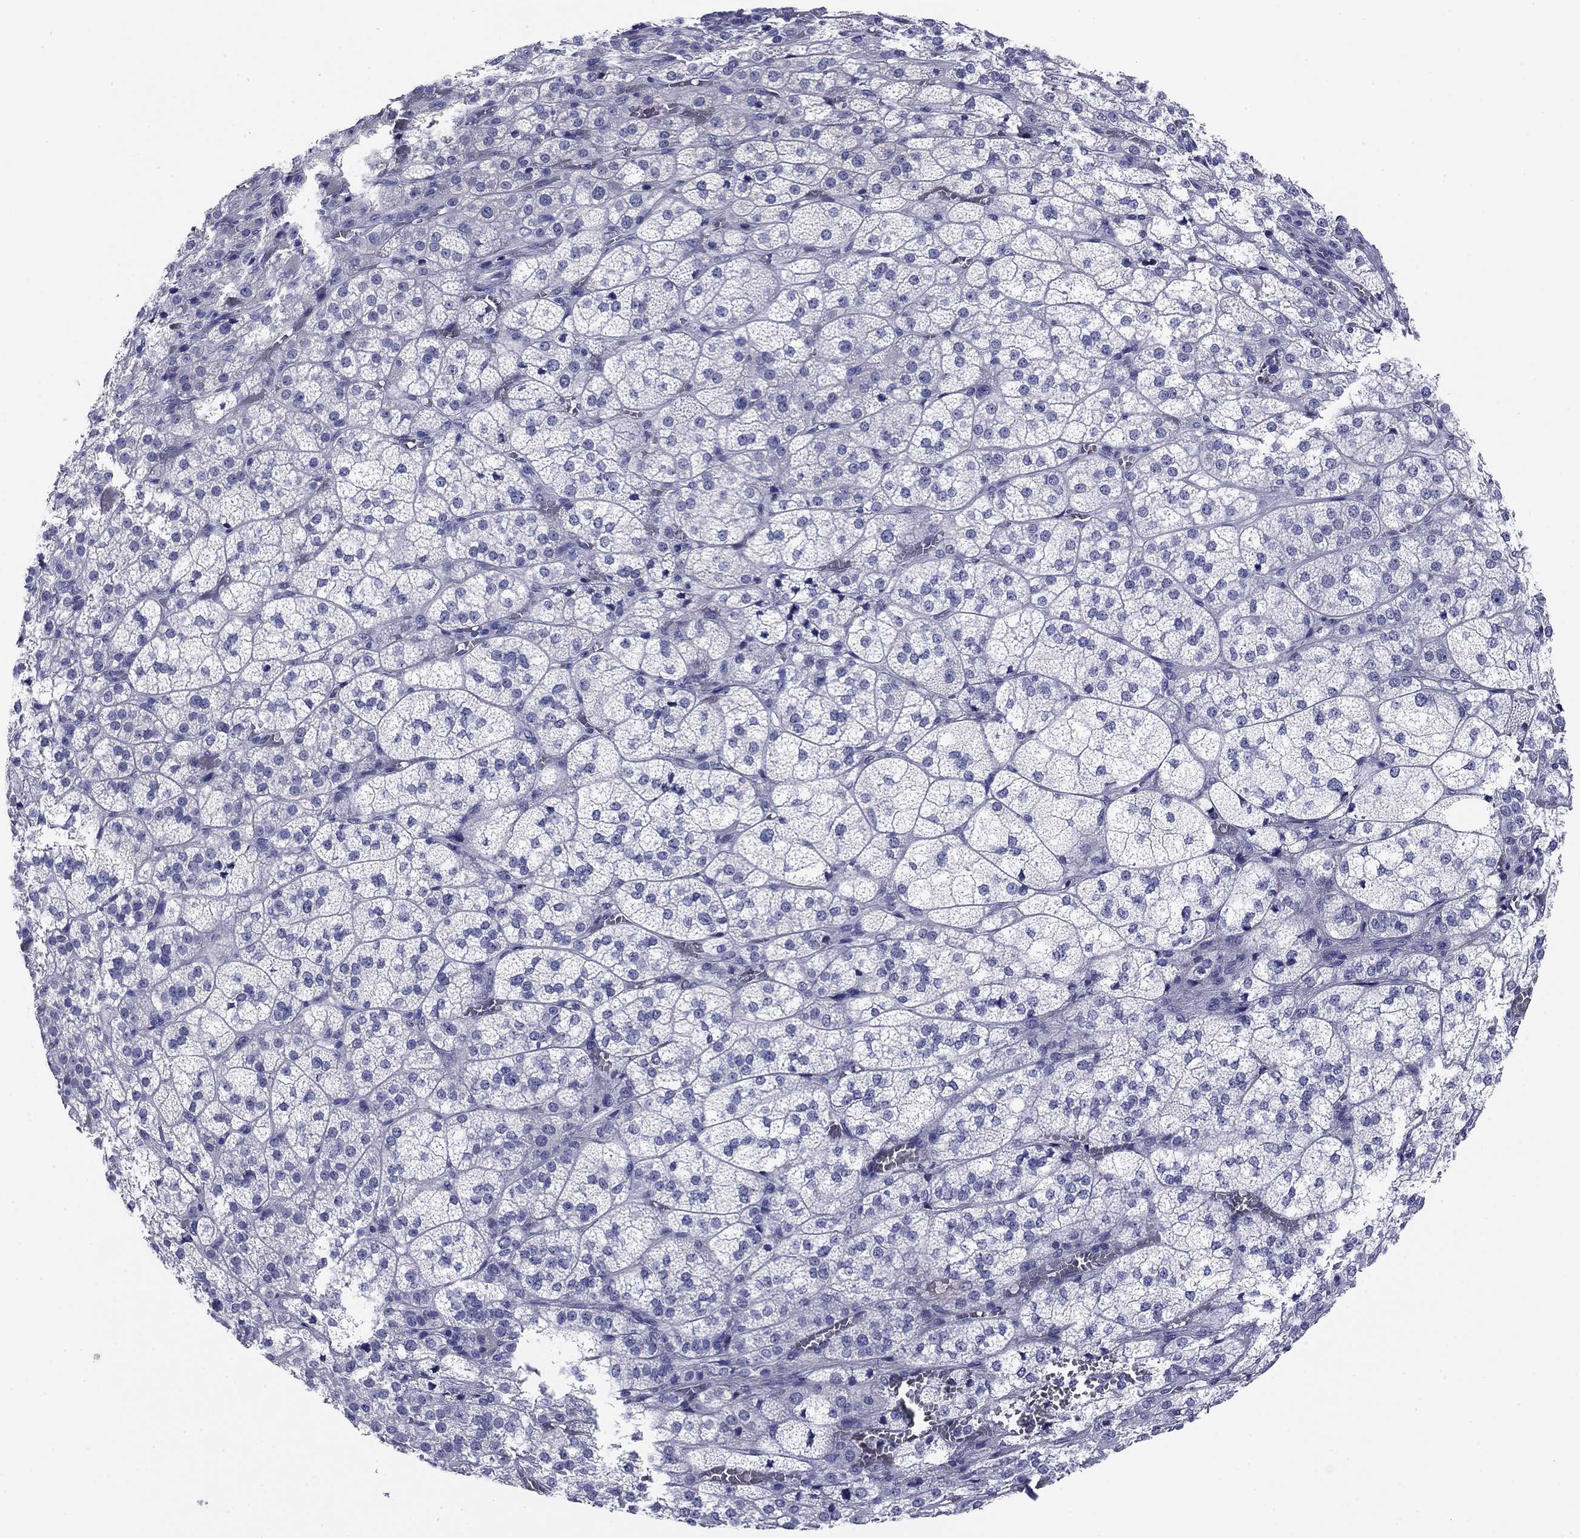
{"staining": {"intensity": "negative", "quantity": "none", "location": "none"}, "tissue": "adrenal gland", "cell_type": "Glandular cells", "image_type": "normal", "snomed": [{"axis": "morphology", "description": "Normal tissue, NOS"}, {"axis": "topography", "description": "Adrenal gland"}], "caption": "IHC micrograph of unremarkable adrenal gland: human adrenal gland stained with DAB displays no significant protein positivity in glandular cells. (DAB immunohistochemistry (IHC) visualized using brightfield microscopy, high magnification).", "gene": "KCNH1", "patient": {"sex": "female", "age": 60}}